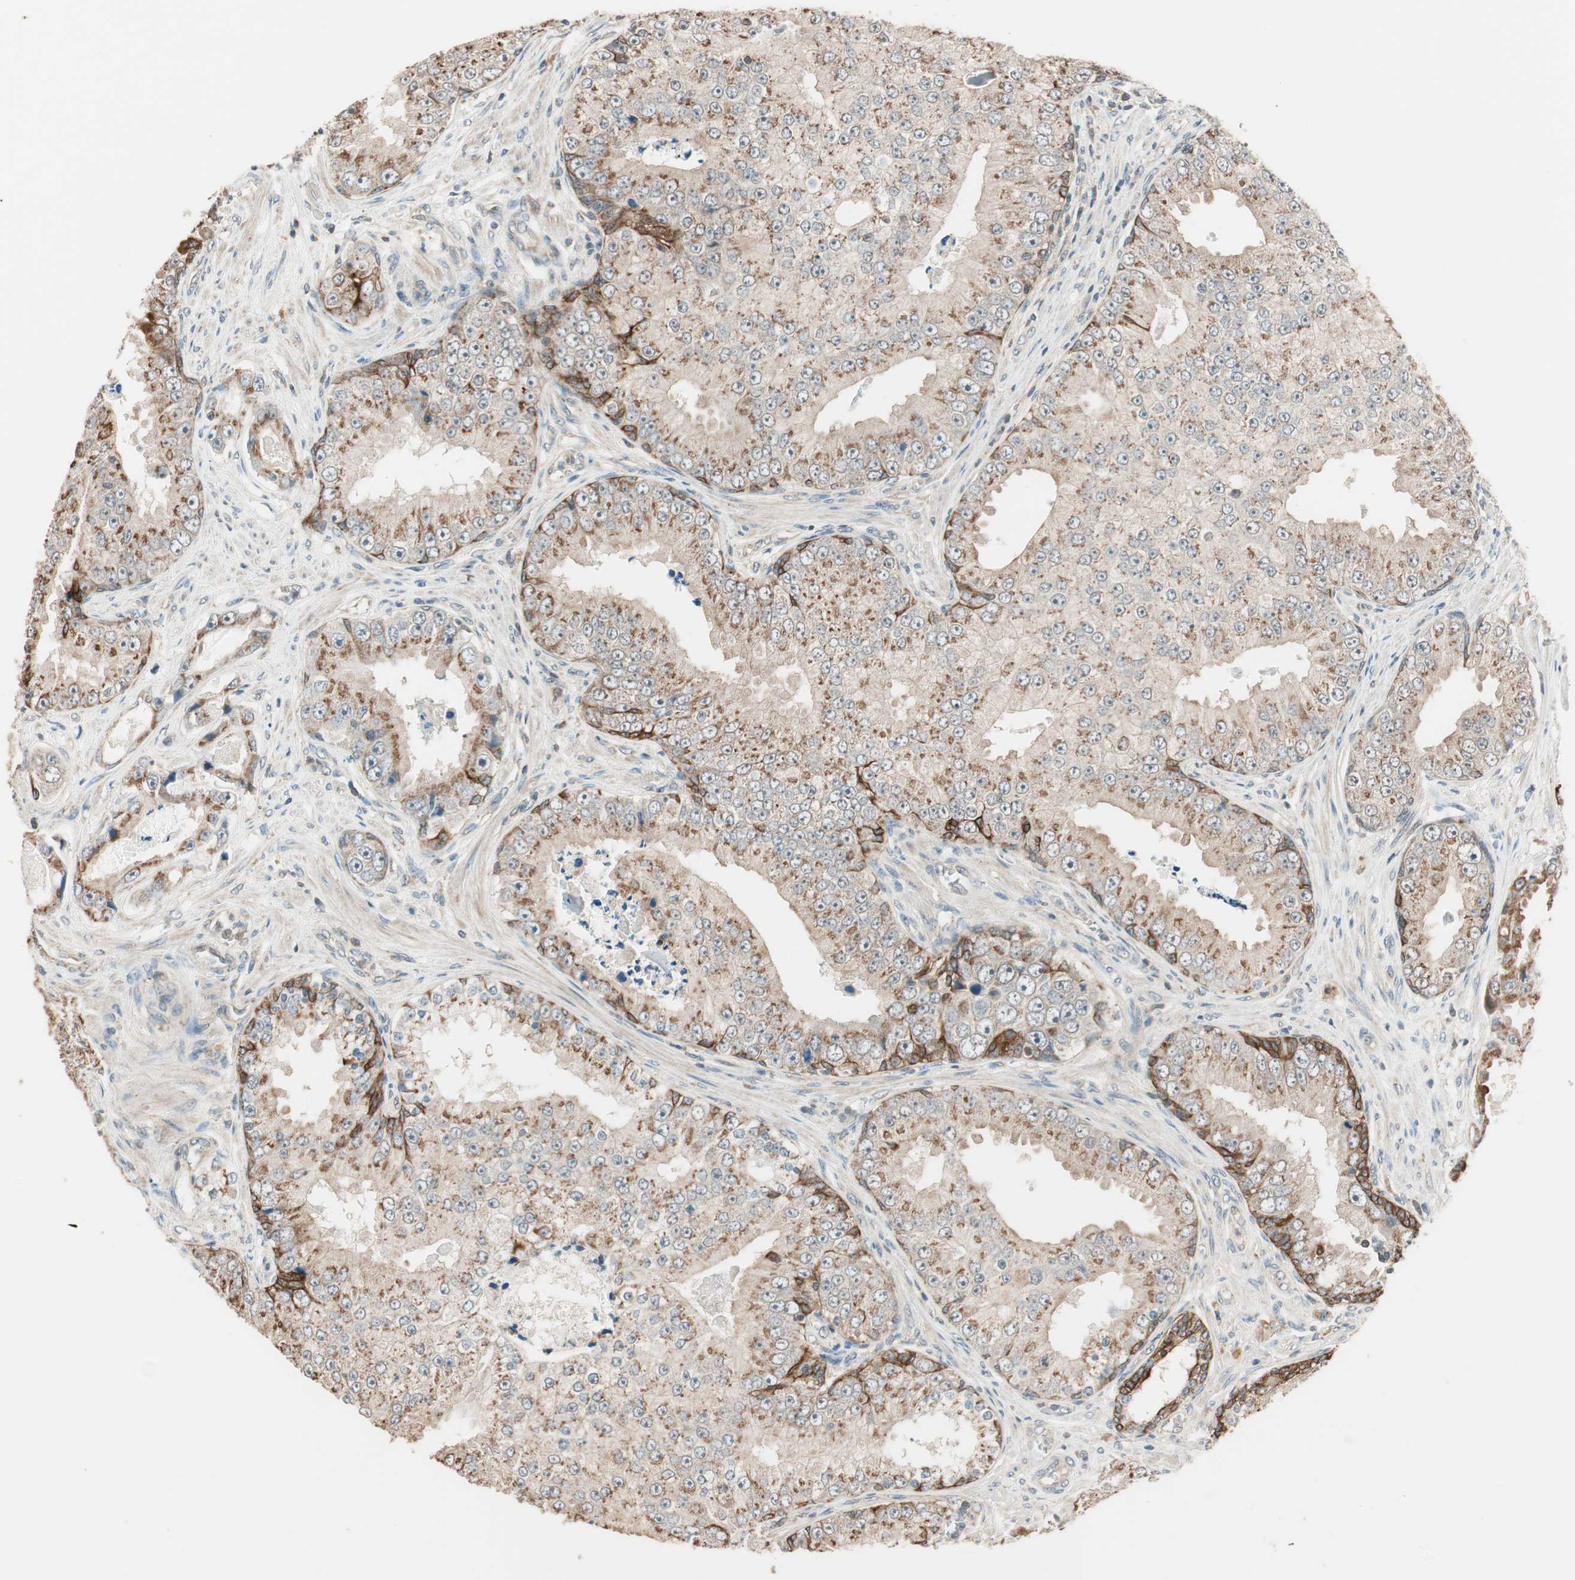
{"staining": {"intensity": "moderate", "quantity": ">75%", "location": "cytoplasmic/membranous"}, "tissue": "prostate cancer", "cell_type": "Tumor cells", "image_type": "cancer", "snomed": [{"axis": "morphology", "description": "Adenocarcinoma, High grade"}, {"axis": "topography", "description": "Prostate"}], "caption": "There is medium levels of moderate cytoplasmic/membranous positivity in tumor cells of adenocarcinoma (high-grade) (prostate), as demonstrated by immunohistochemical staining (brown color).", "gene": "TRIM21", "patient": {"sex": "male", "age": 73}}